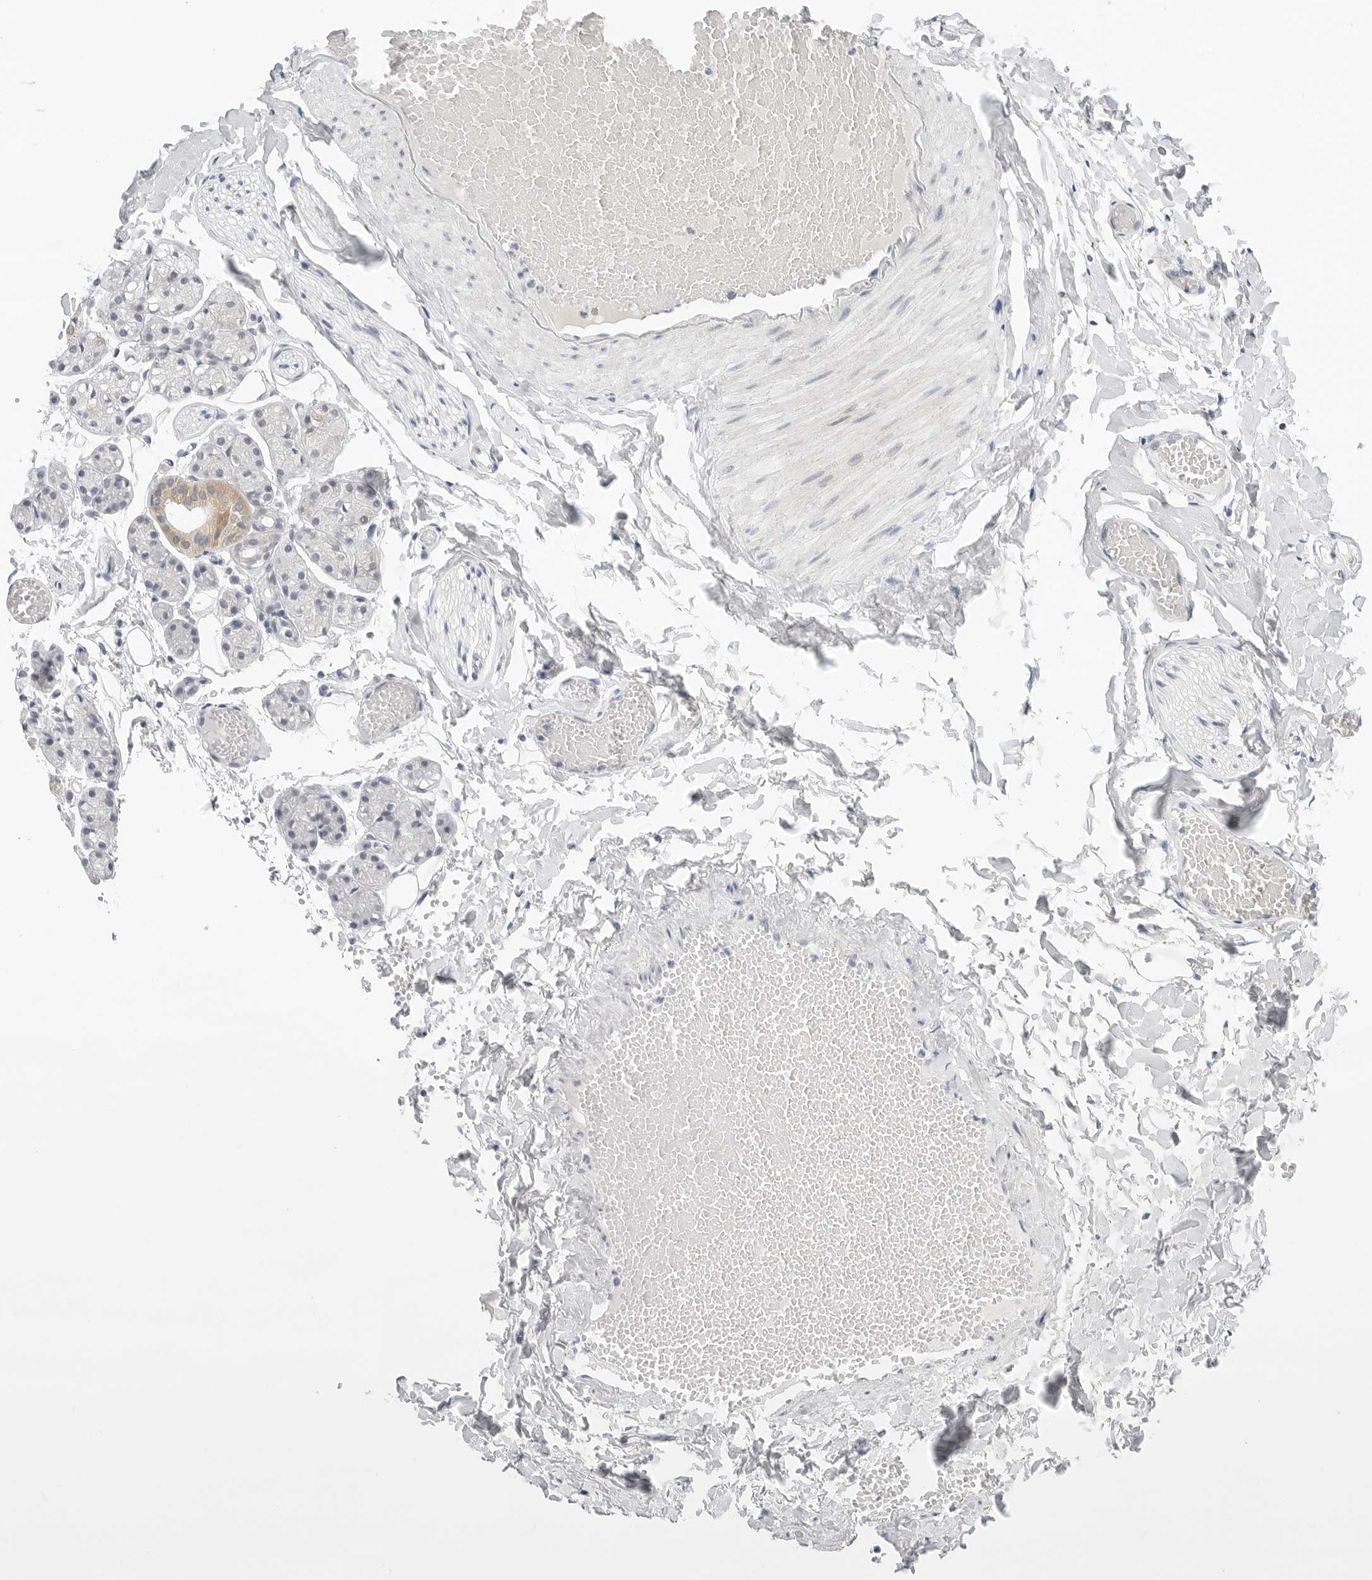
{"staining": {"intensity": "weak", "quantity": "<25%", "location": "cytoplasmic/membranous"}, "tissue": "salivary gland", "cell_type": "Glandular cells", "image_type": "normal", "snomed": [{"axis": "morphology", "description": "Normal tissue, NOS"}, {"axis": "topography", "description": "Salivary gland"}], "caption": "The image displays no significant positivity in glandular cells of salivary gland. The staining is performed using DAB brown chromogen with nuclei counter-stained in using hematoxylin.", "gene": "TSEN2", "patient": {"sex": "male", "age": 63}}